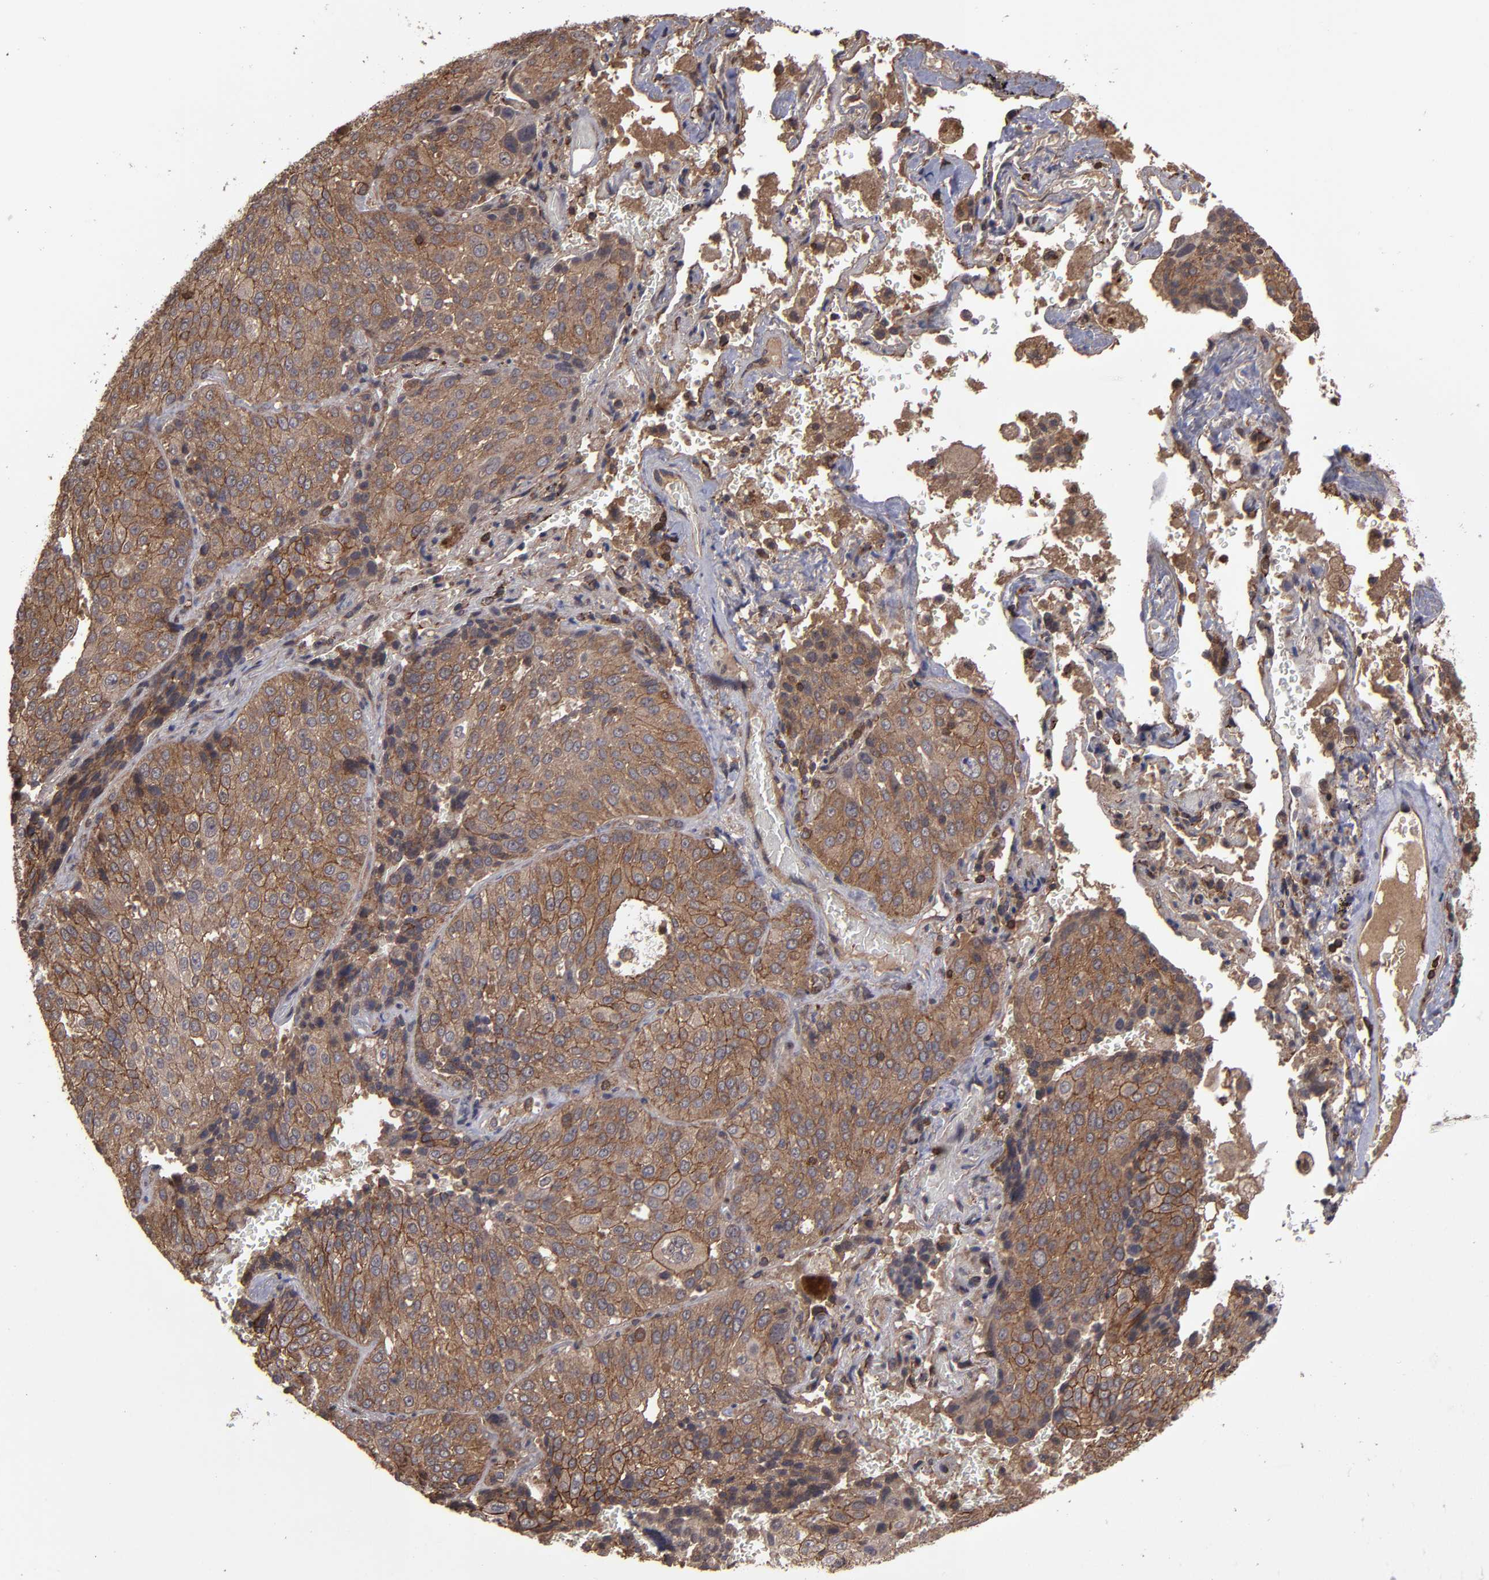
{"staining": {"intensity": "moderate", "quantity": ">75%", "location": "cytoplasmic/membranous"}, "tissue": "lung cancer", "cell_type": "Tumor cells", "image_type": "cancer", "snomed": [{"axis": "morphology", "description": "Squamous cell carcinoma, NOS"}, {"axis": "topography", "description": "Lung"}], "caption": "Protein expression analysis of lung cancer (squamous cell carcinoma) exhibits moderate cytoplasmic/membranous positivity in approximately >75% of tumor cells.", "gene": "RPS6KA6", "patient": {"sex": "male", "age": 54}}